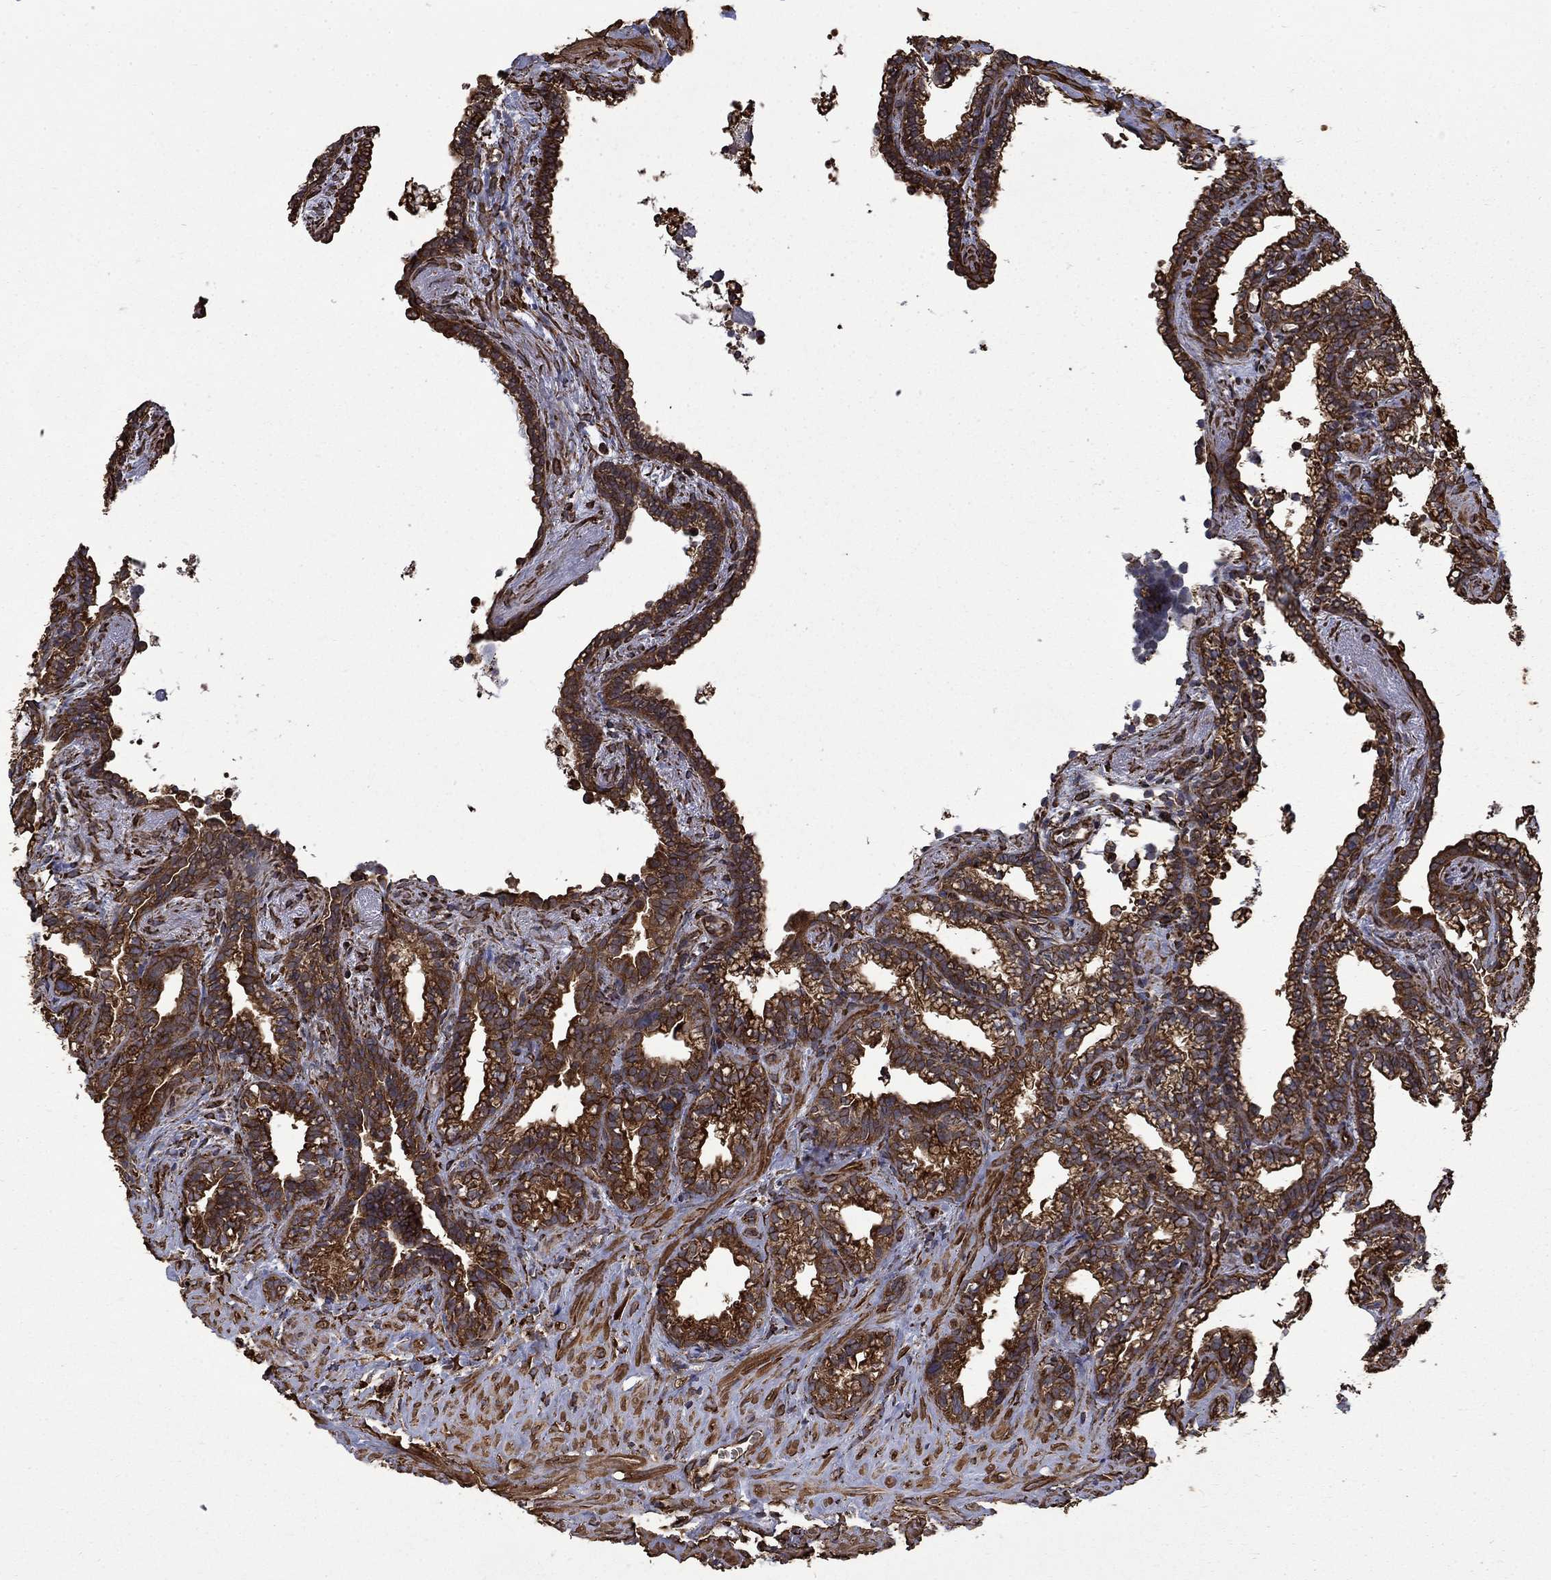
{"staining": {"intensity": "strong", "quantity": ">75%", "location": "cytoplasmic/membranous"}, "tissue": "seminal vesicle", "cell_type": "Glandular cells", "image_type": "normal", "snomed": [{"axis": "morphology", "description": "Normal tissue, NOS"}, {"axis": "morphology", "description": "Urothelial carcinoma, NOS"}, {"axis": "topography", "description": "Urinary bladder"}, {"axis": "topography", "description": "Seminal veicle"}], "caption": "A brown stain labels strong cytoplasmic/membranous staining of a protein in glandular cells of benign seminal vesicle.", "gene": "CUTC", "patient": {"sex": "male", "age": 76}}